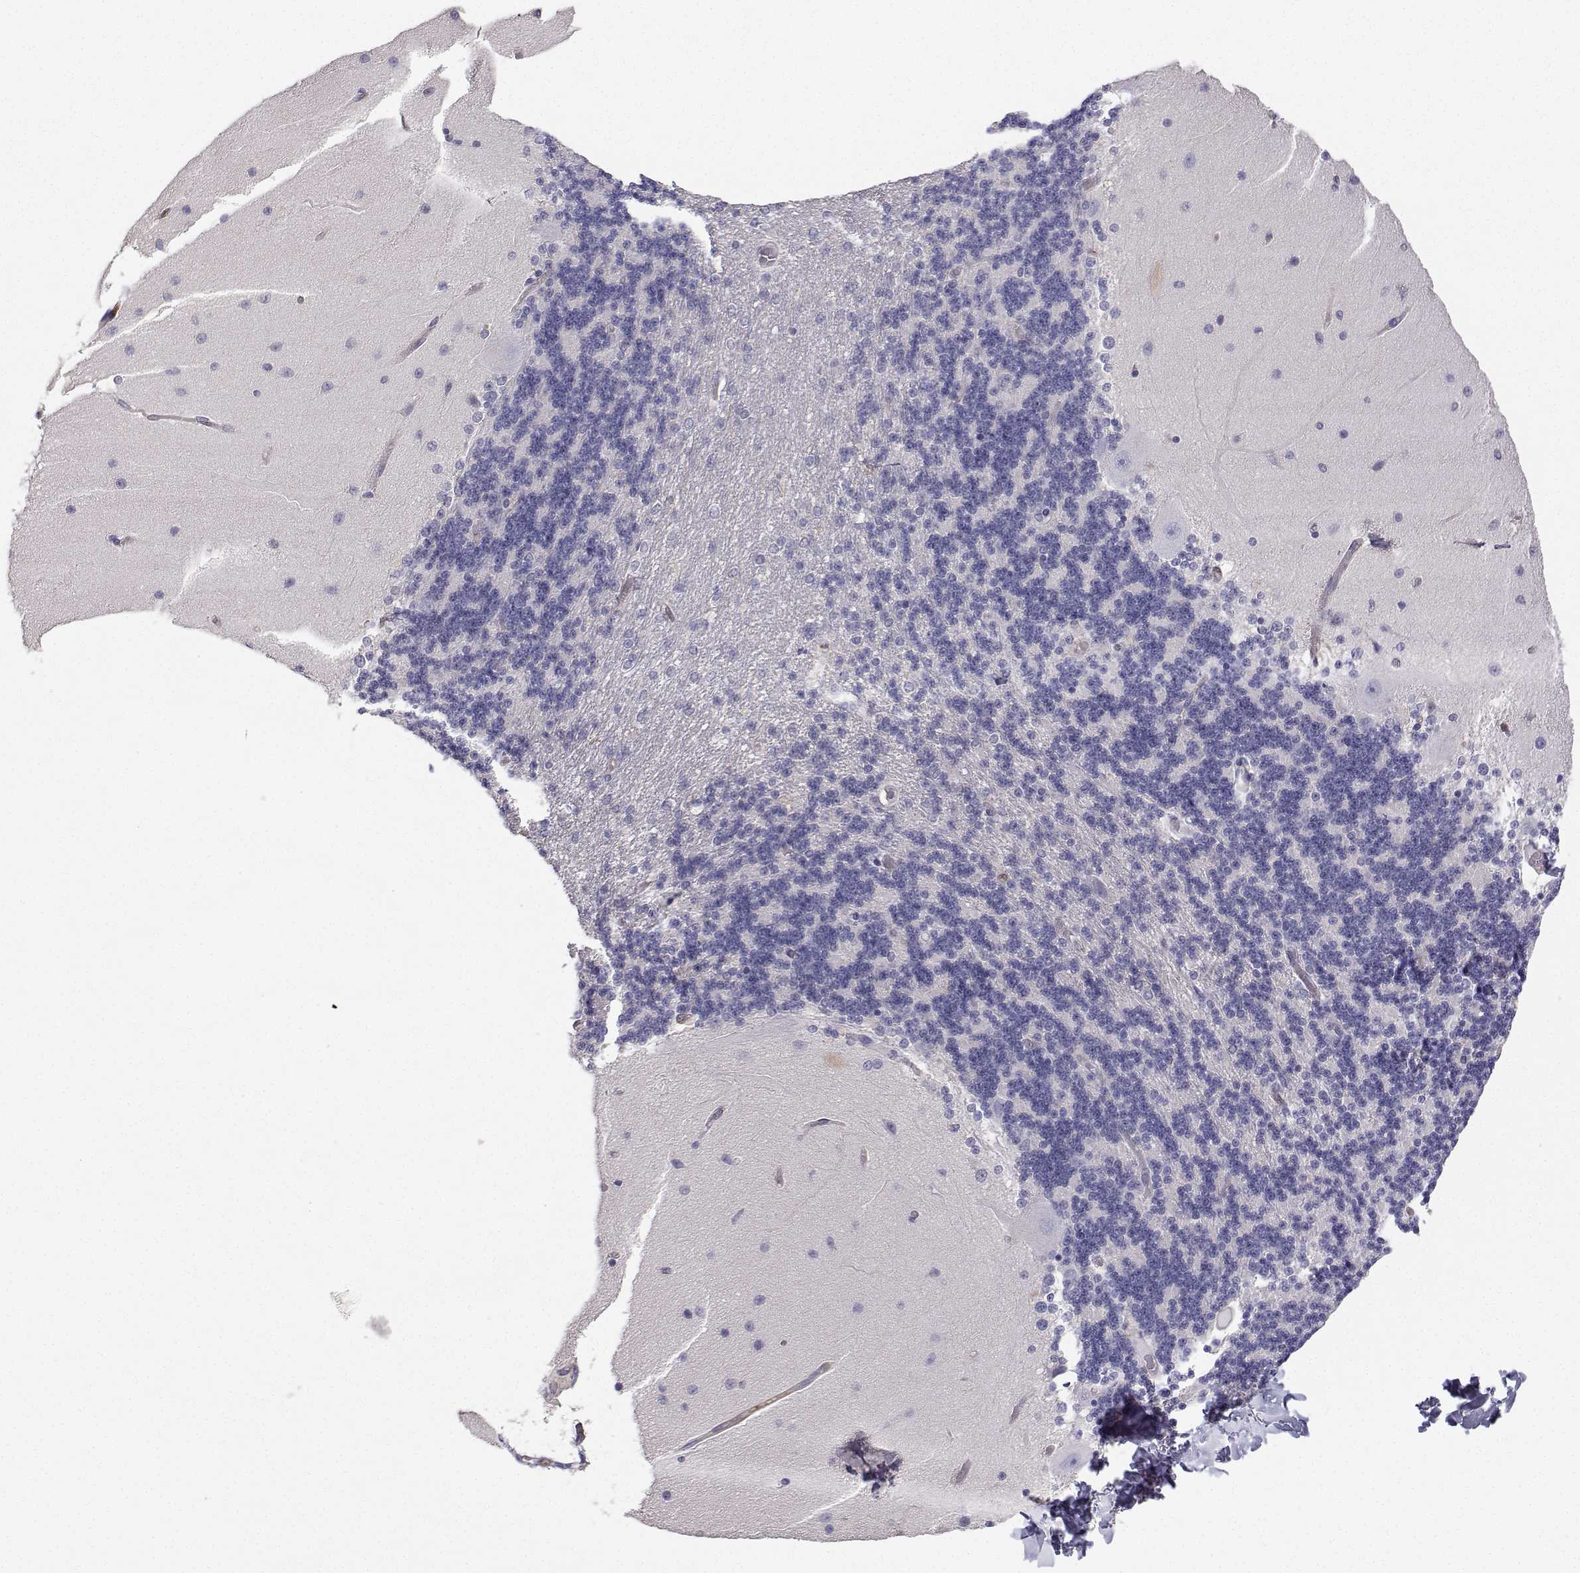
{"staining": {"intensity": "negative", "quantity": "none", "location": "none"}, "tissue": "cerebellum", "cell_type": "Cells in granular layer", "image_type": "normal", "snomed": [{"axis": "morphology", "description": "Normal tissue, NOS"}, {"axis": "topography", "description": "Cerebellum"}], "caption": "Human cerebellum stained for a protein using immunohistochemistry (IHC) shows no staining in cells in granular layer.", "gene": "MYH9", "patient": {"sex": "female", "age": 54}}